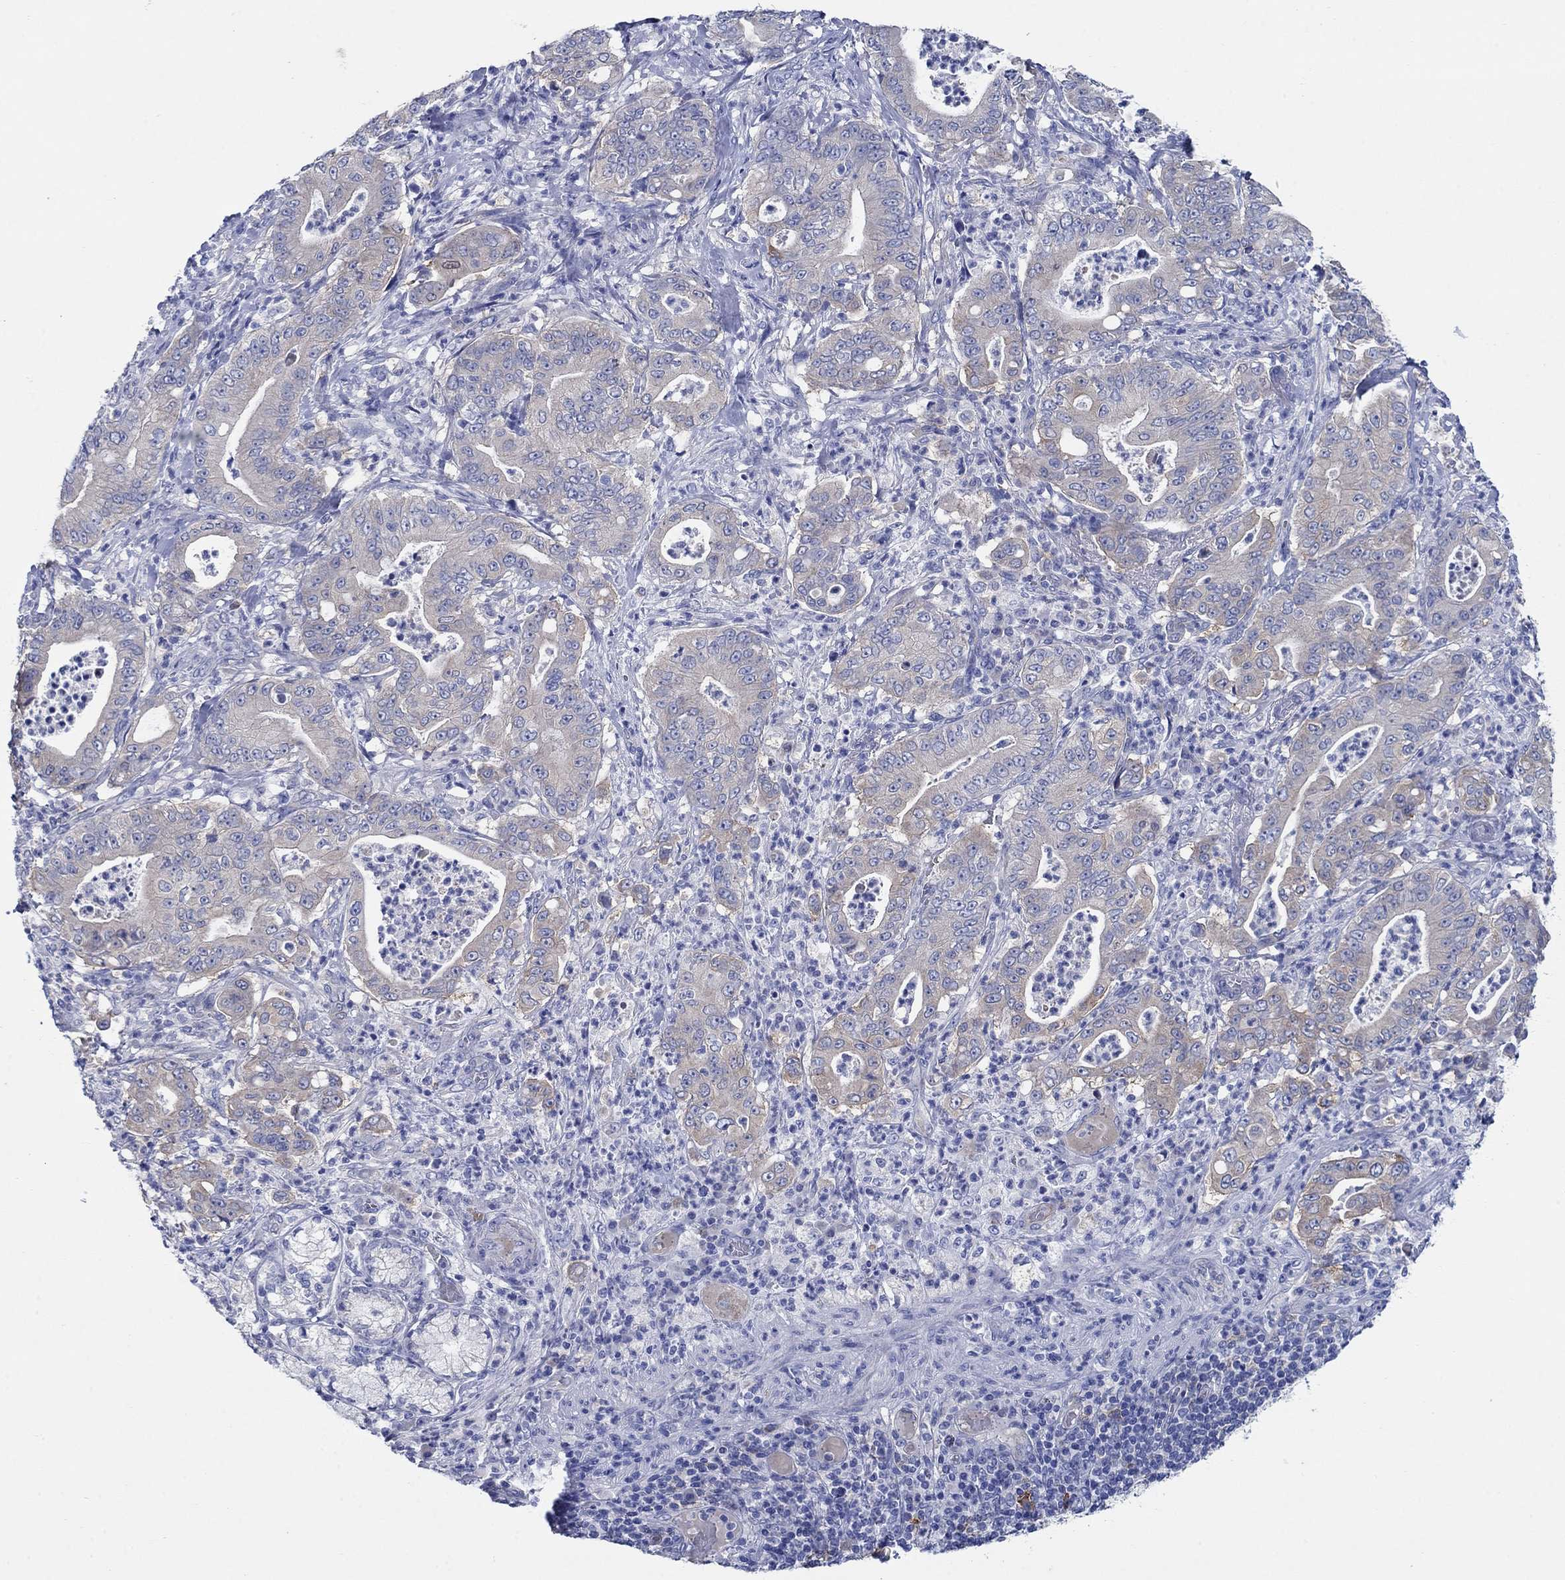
{"staining": {"intensity": "weak", "quantity": "<25%", "location": "cytoplasmic/membranous"}, "tissue": "pancreatic cancer", "cell_type": "Tumor cells", "image_type": "cancer", "snomed": [{"axis": "morphology", "description": "Adenocarcinoma, NOS"}, {"axis": "topography", "description": "Pancreas"}], "caption": "Tumor cells are negative for brown protein staining in pancreatic adenocarcinoma.", "gene": "TRIM16", "patient": {"sex": "male", "age": 71}}